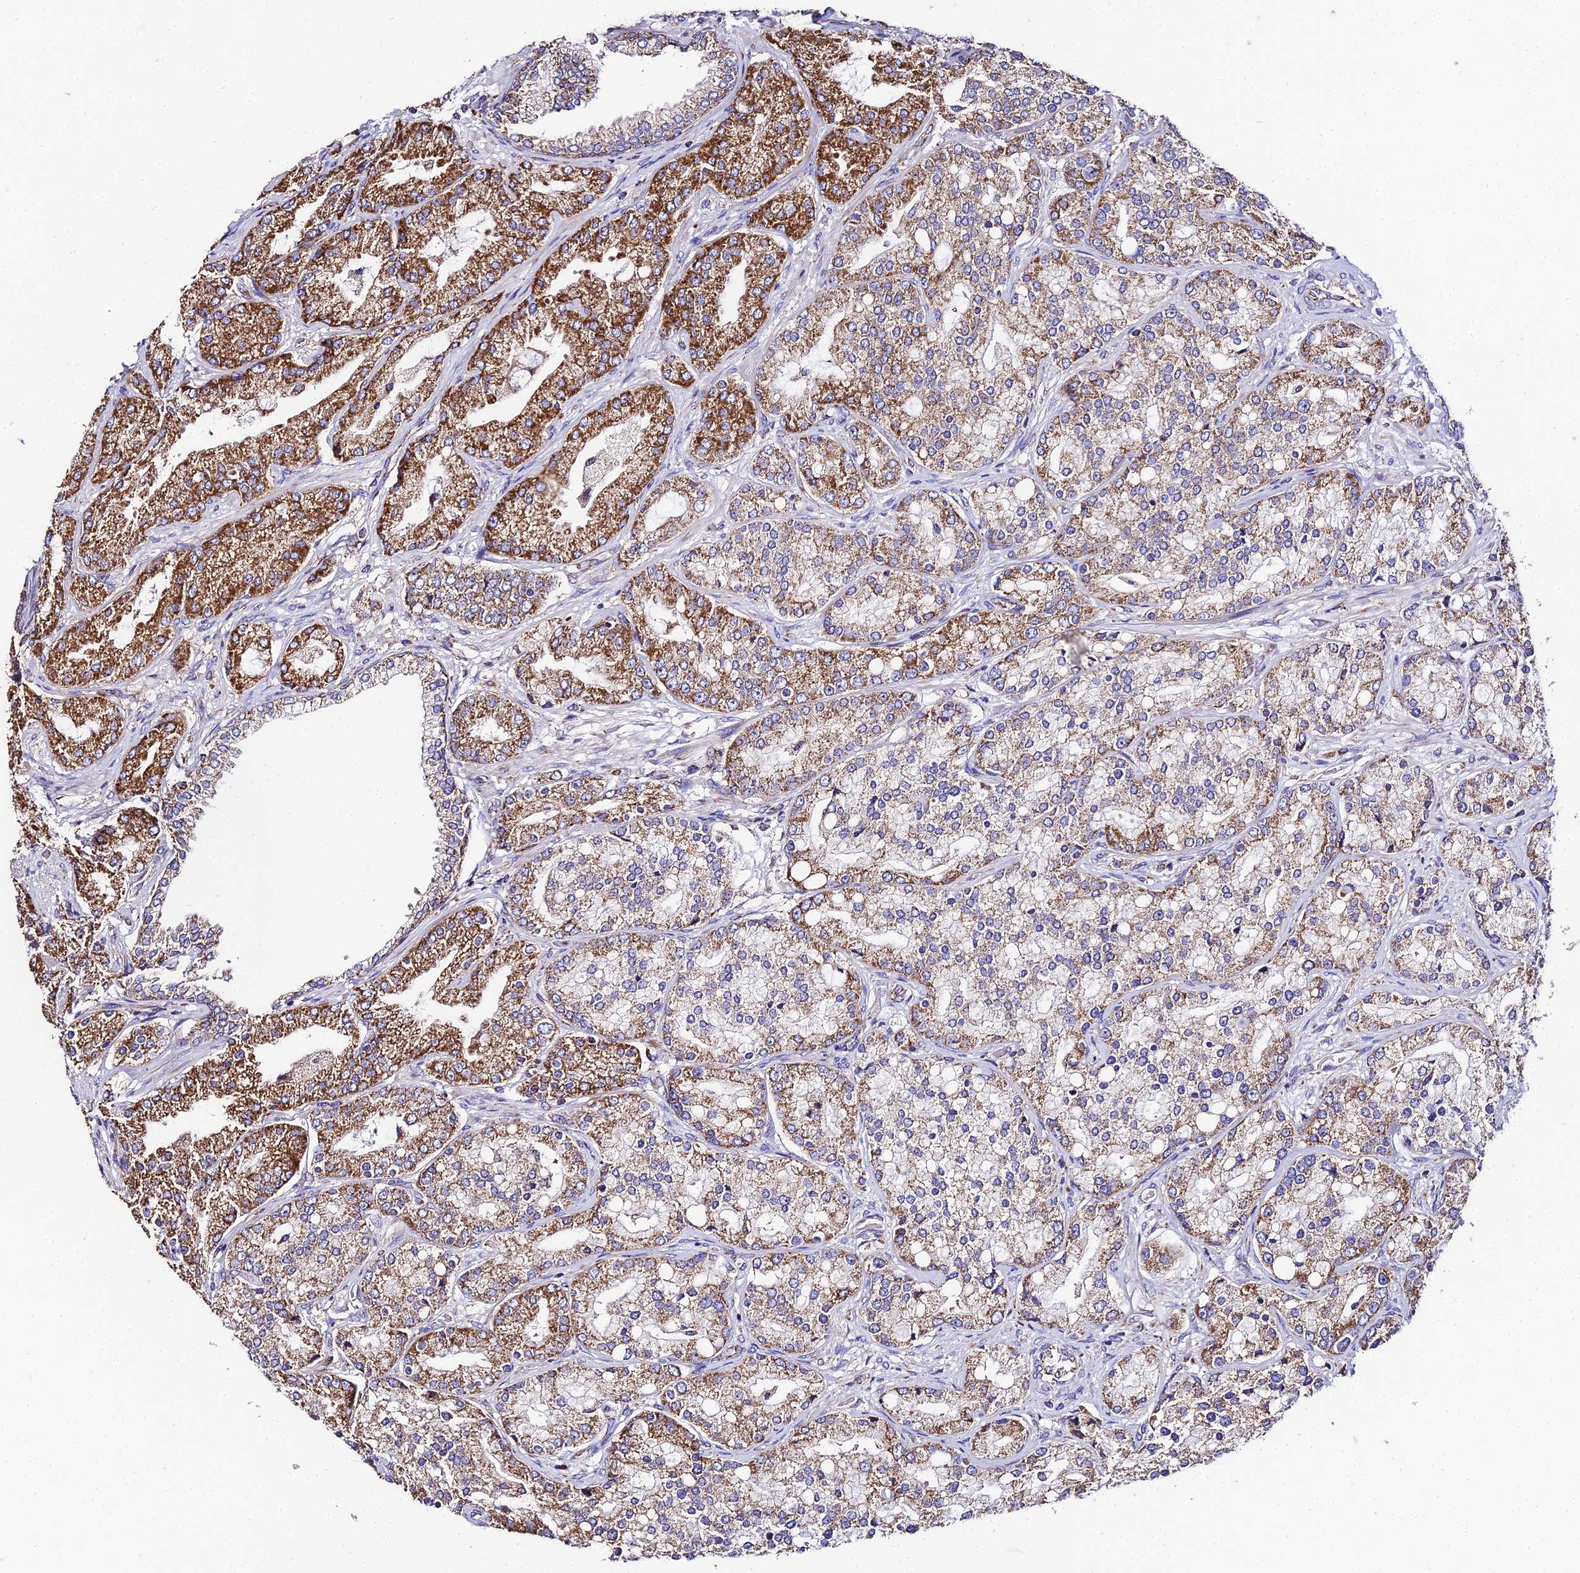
{"staining": {"intensity": "strong", "quantity": ">75%", "location": "cytoplasmic/membranous"}, "tissue": "prostate cancer", "cell_type": "Tumor cells", "image_type": "cancer", "snomed": [{"axis": "morphology", "description": "Adenocarcinoma, High grade"}, {"axis": "topography", "description": "Prostate"}], "caption": "Tumor cells display strong cytoplasmic/membranous expression in about >75% of cells in prostate cancer.", "gene": "OCIAD1", "patient": {"sex": "male", "age": 71}}